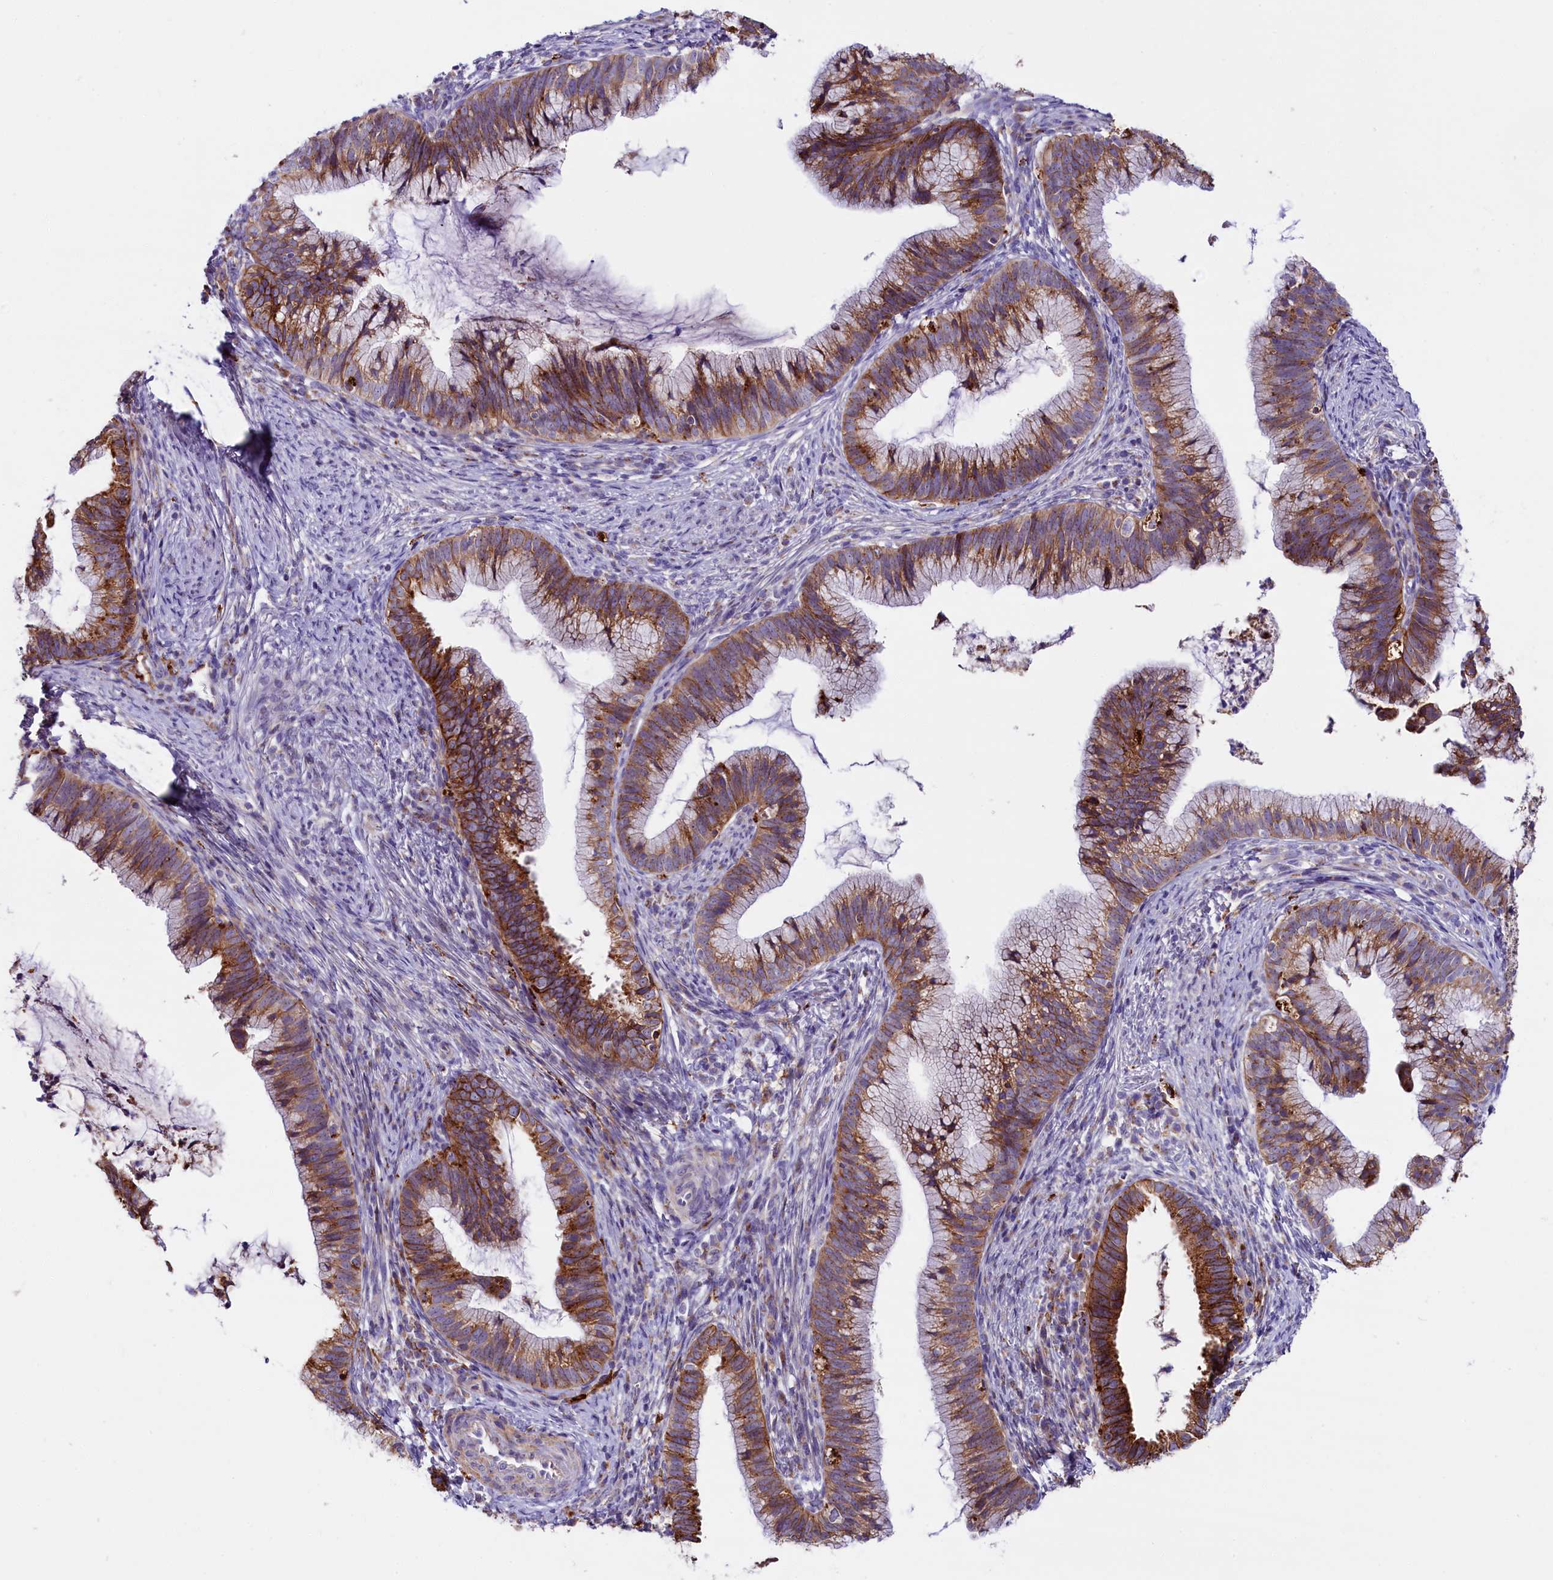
{"staining": {"intensity": "moderate", "quantity": ">75%", "location": "cytoplasmic/membranous"}, "tissue": "cervical cancer", "cell_type": "Tumor cells", "image_type": "cancer", "snomed": [{"axis": "morphology", "description": "Adenocarcinoma, NOS"}, {"axis": "topography", "description": "Cervix"}], "caption": "A brown stain highlights moderate cytoplasmic/membranous expression of a protein in human cervical cancer (adenocarcinoma) tumor cells. (DAB = brown stain, brightfield microscopy at high magnification).", "gene": "IL20RA", "patient": {"sex": "female", "age": 36}}